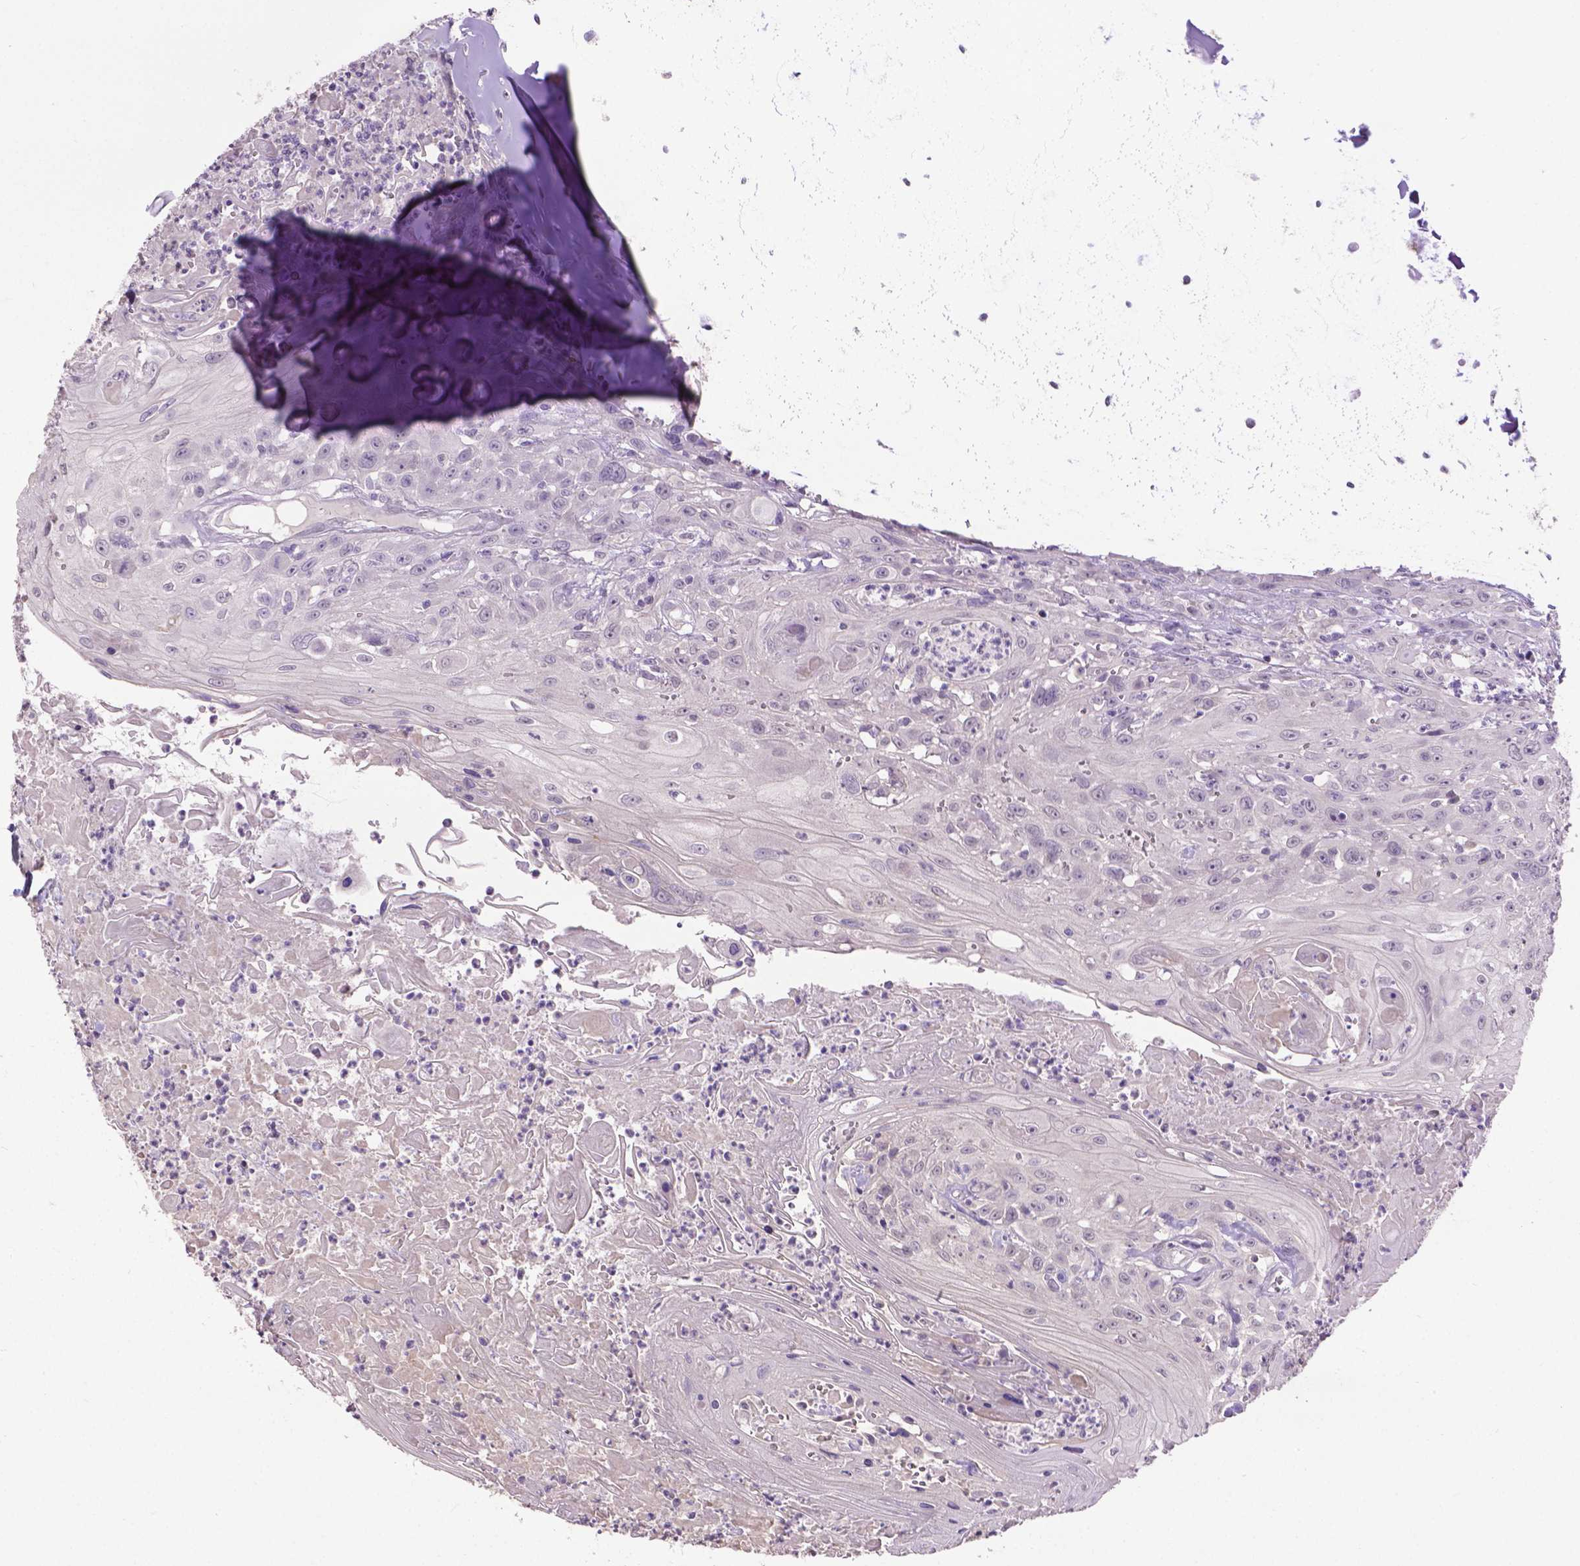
{"staining": {"intensity": "negative", "quantity": "none", "location": "none"}, "tissue": "head and neck cancer", "cell_type": "Tumor cells", "image_type": "cancer", "snomed": [{"axis": "morphology", "description": "Squamous cell carcinoma, NOS"}, {"axis": "topography", "description": "Skin"}, {"axis": "topography", "description": "Head-Neck"}], "caption": "Immunohistochemical staining of human head and neck cancer (squamous cell carcinoma) demonstrates no significant positivity in tumor cells.", "gene": "CPM", "patient": {"sex": "male", "age": 80}}